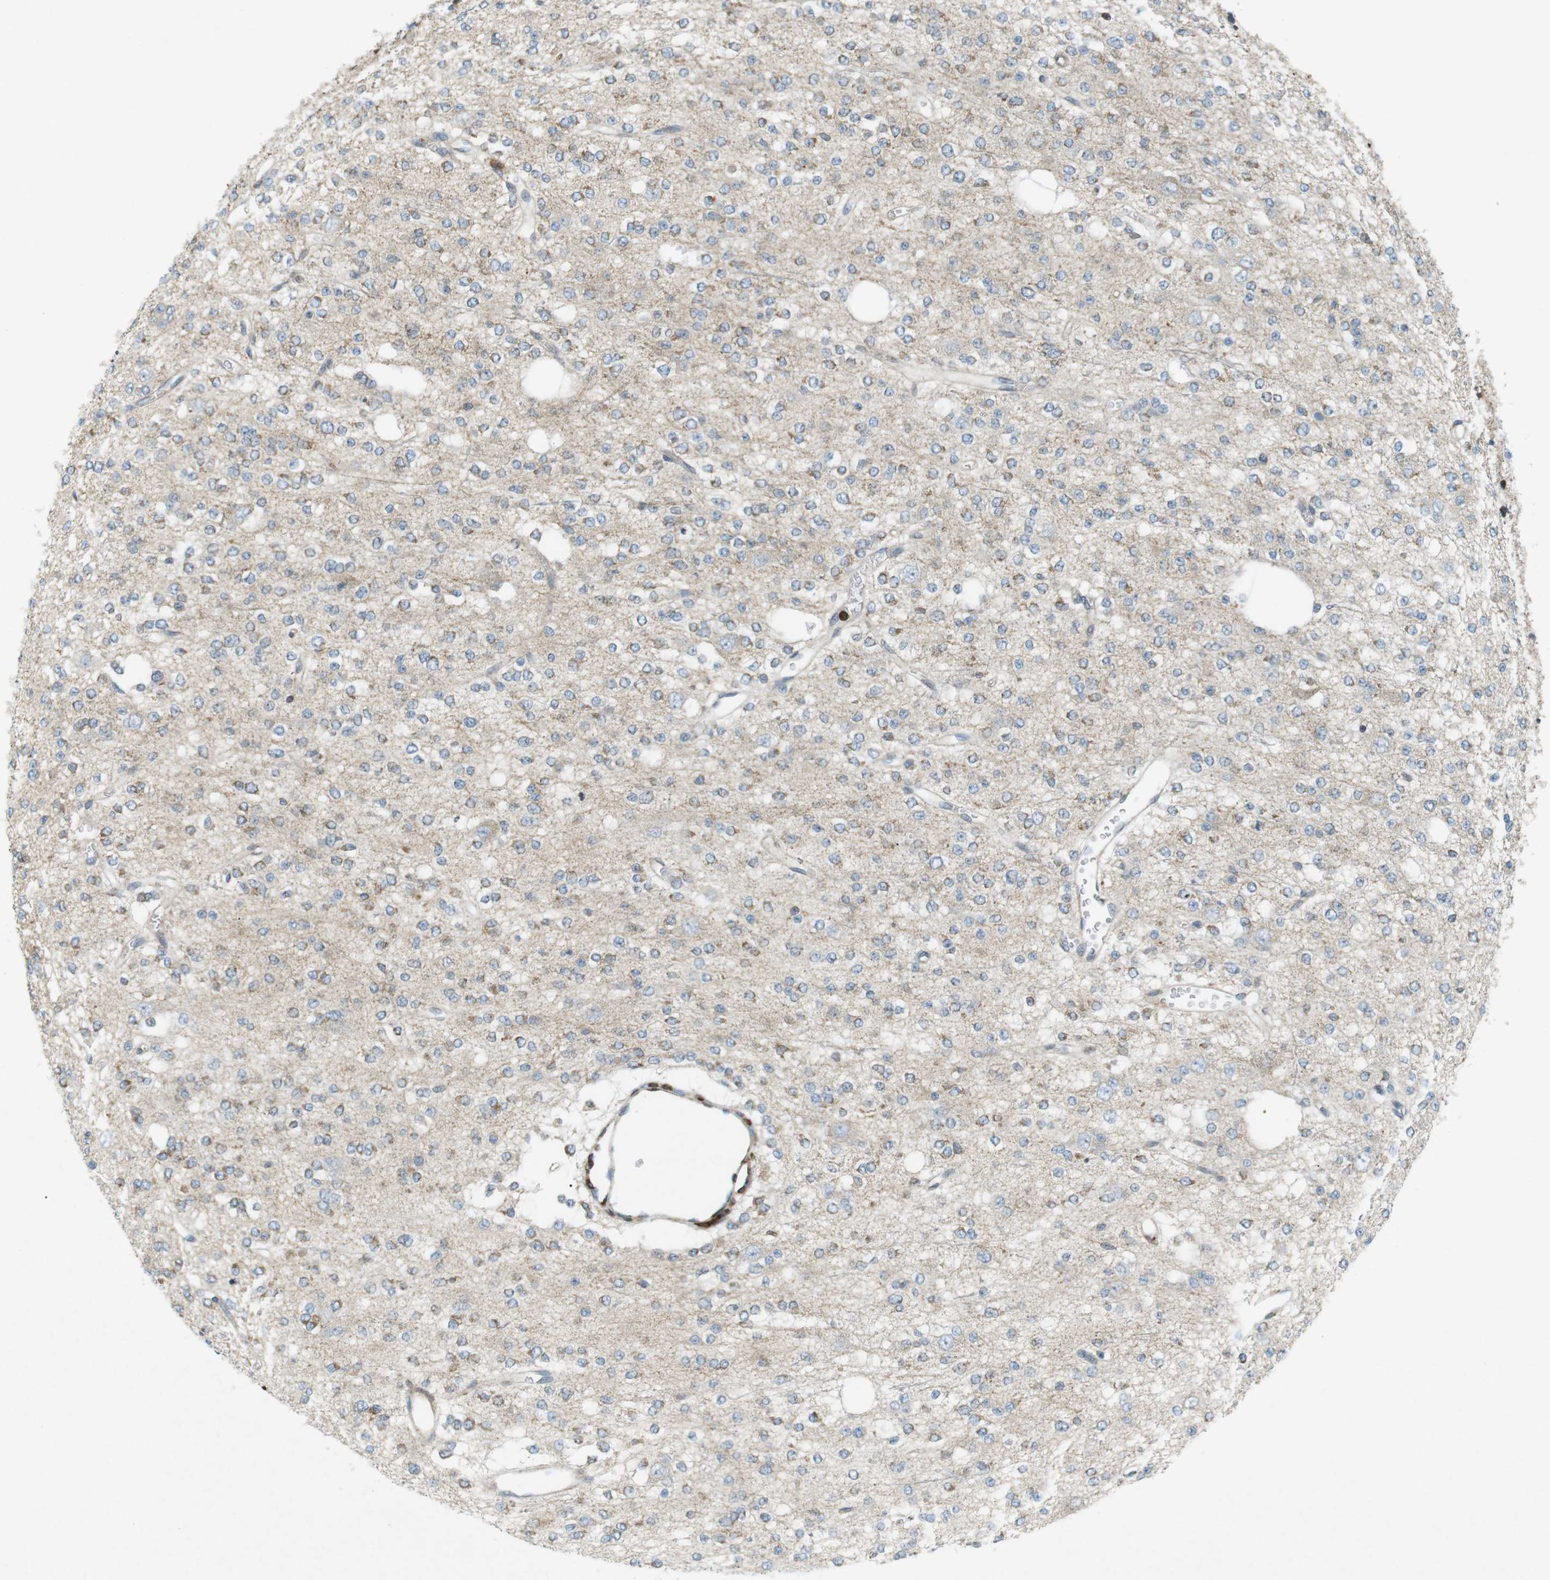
{"staining": {"intensity": "weak", "quantity": "<25%", "location": "cytoplasmic/membranous"}, "tissue": "glioma", "cell_type": "Tumor cells", "image_type": "cancer", "snomed": [{"axis": "morphology", "description": "Glioma, malignant, Low grade"}, {"axis": "topography", "description": "Brain"}], "caption": "IHC of malignant glioma (low-grade) shows no positivity in tumor cells. The staining is performed using DAB brown chromogen with nuclei counter-stained in using hematoxylin.", "gene": "FLII", "patient": {"sex": "male", "age": 38}}